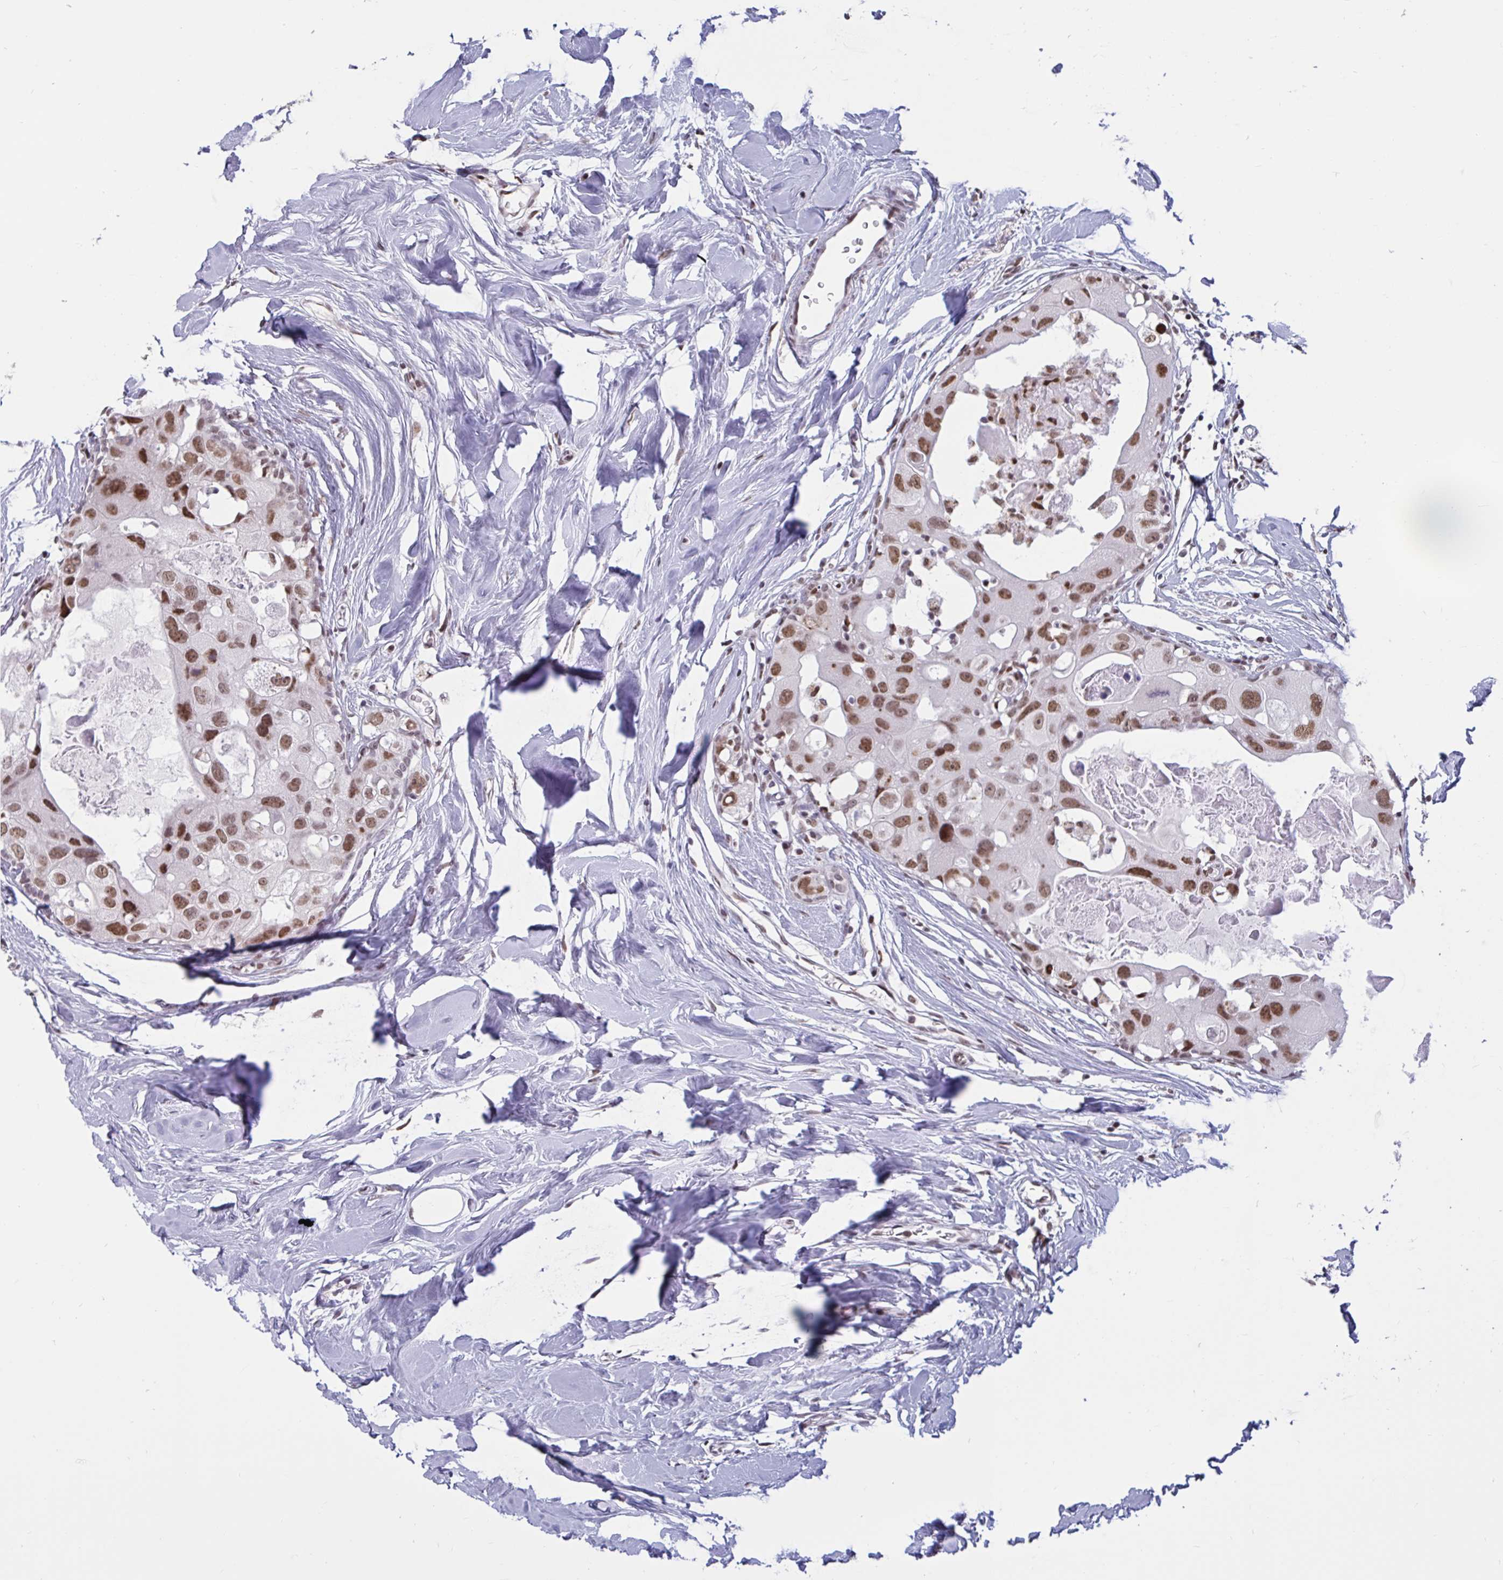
{"staining": {"intensity": "moderate", "quantity": ">75%", "location": "nuclear"}, "tissue": "breast cancer", "cell_type": "Tumor cells", "image_type": "cancer", "snomed": [{"axis": "morphology", "description": "Duct carcinoma"}, {"axis": "topography", "description": "Breast"}], "caption": "Brown immunohistochemical staining in breast cancer (invasive ductal carcinoma) demonstrates moderate nuclear expression in approximately >75% of tumor cells. The protein of interest is stained brown, and the nuclei are stained in blue (DAB (3,3'-diaminobenzidine) IHC with brightfield microscopy, high magnification).", "gene": "CBFA2T2", "patient": {"sex": "female", "age": 43}}